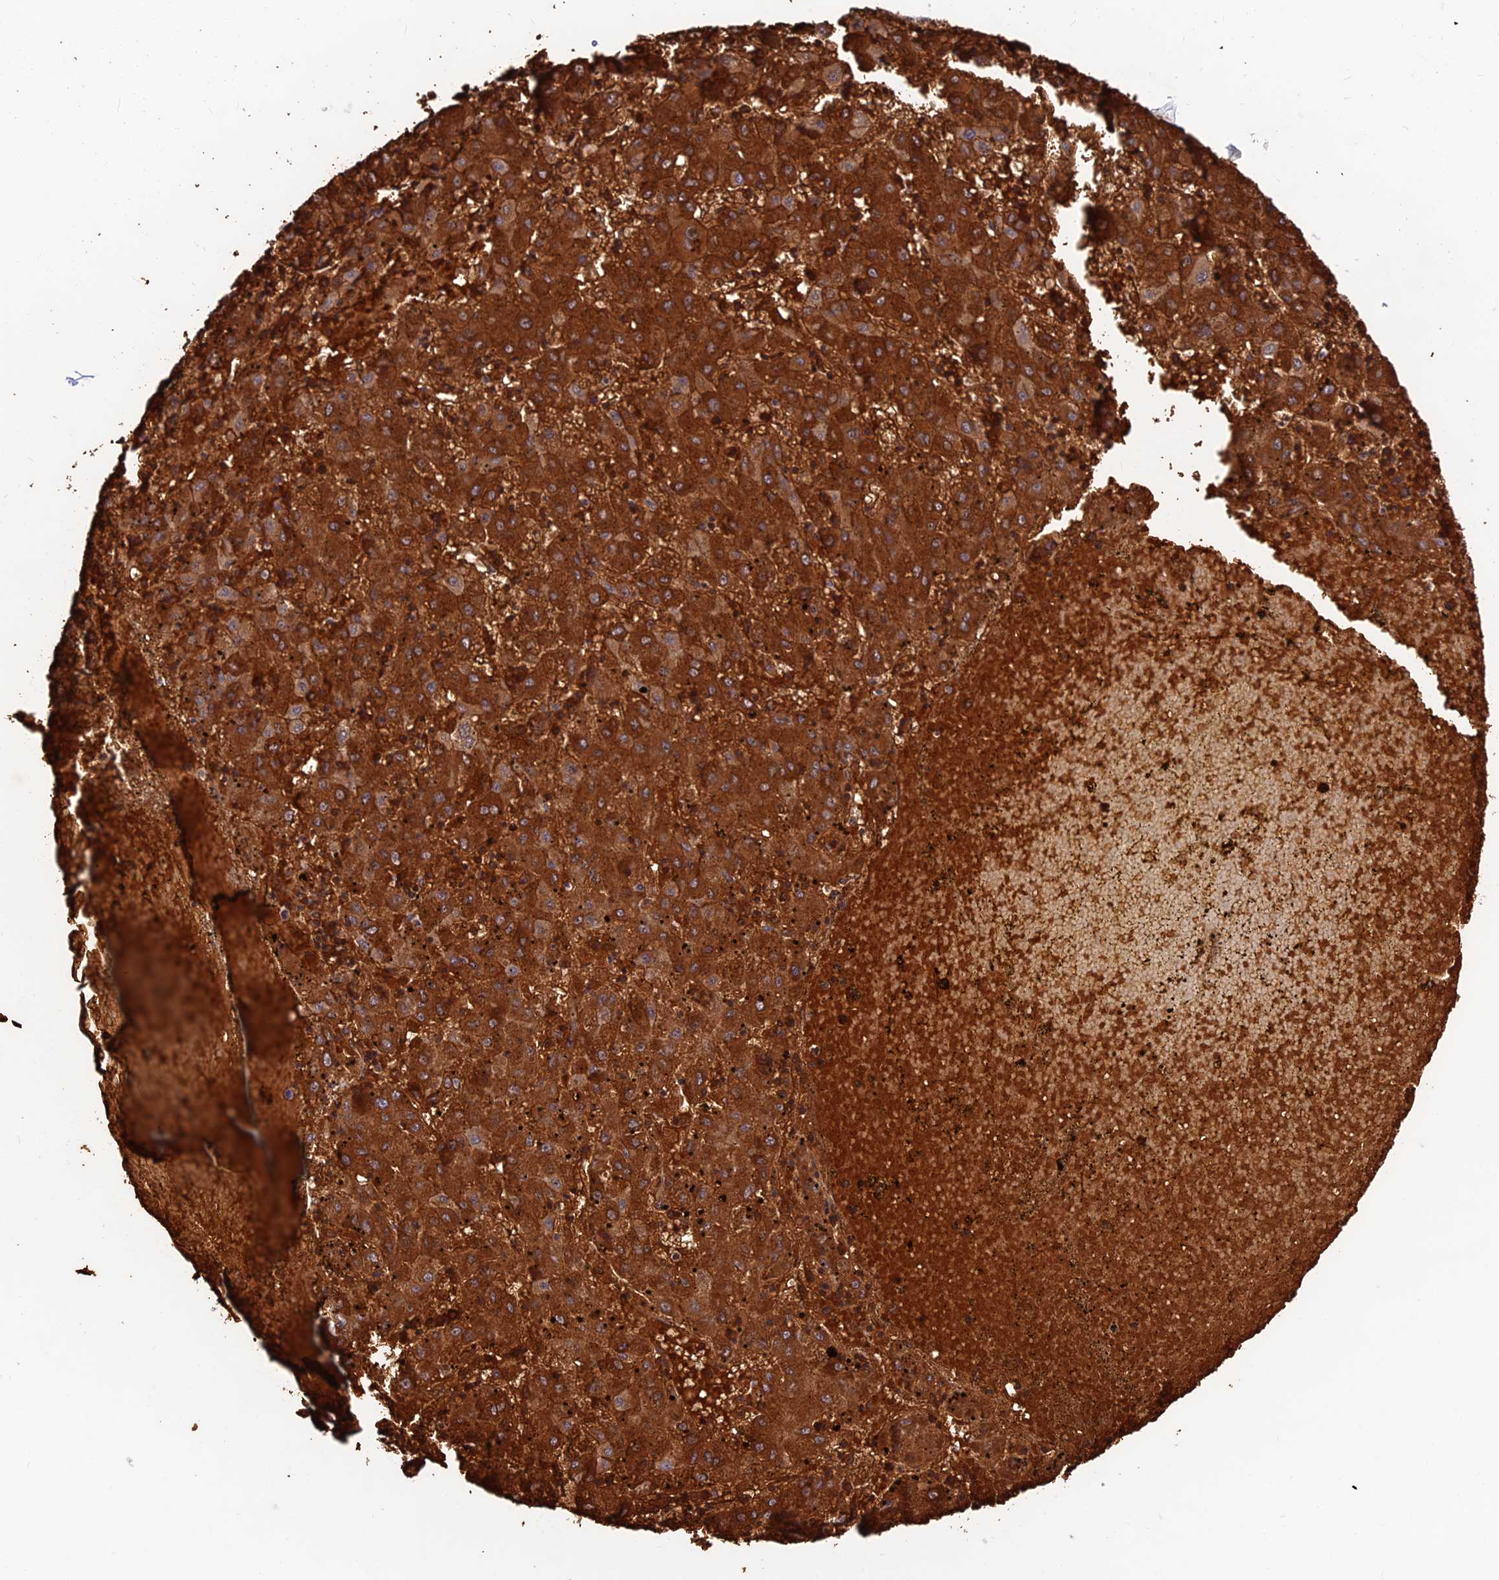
{"staining": {"intensity": "strong", "quantity": ">75%", "location": "cytoplasmic/membranous"}, "tissue": "liver cancer", "cell_type": "Tumor cells", "image_type": "cancer", "snomed": [{"axis": "morphology", "description": "Carcinoma, Hepatocellular, NOS"}, {"axis": "topography", "description": "Liver"}], "caption": "Human liver cancer (hepatocellular carcinoma) stained with a protein marker reveals strong staining in tumor cells.", "gene": "UFSP2", "patient": {"sex": "male", "age": 72}}